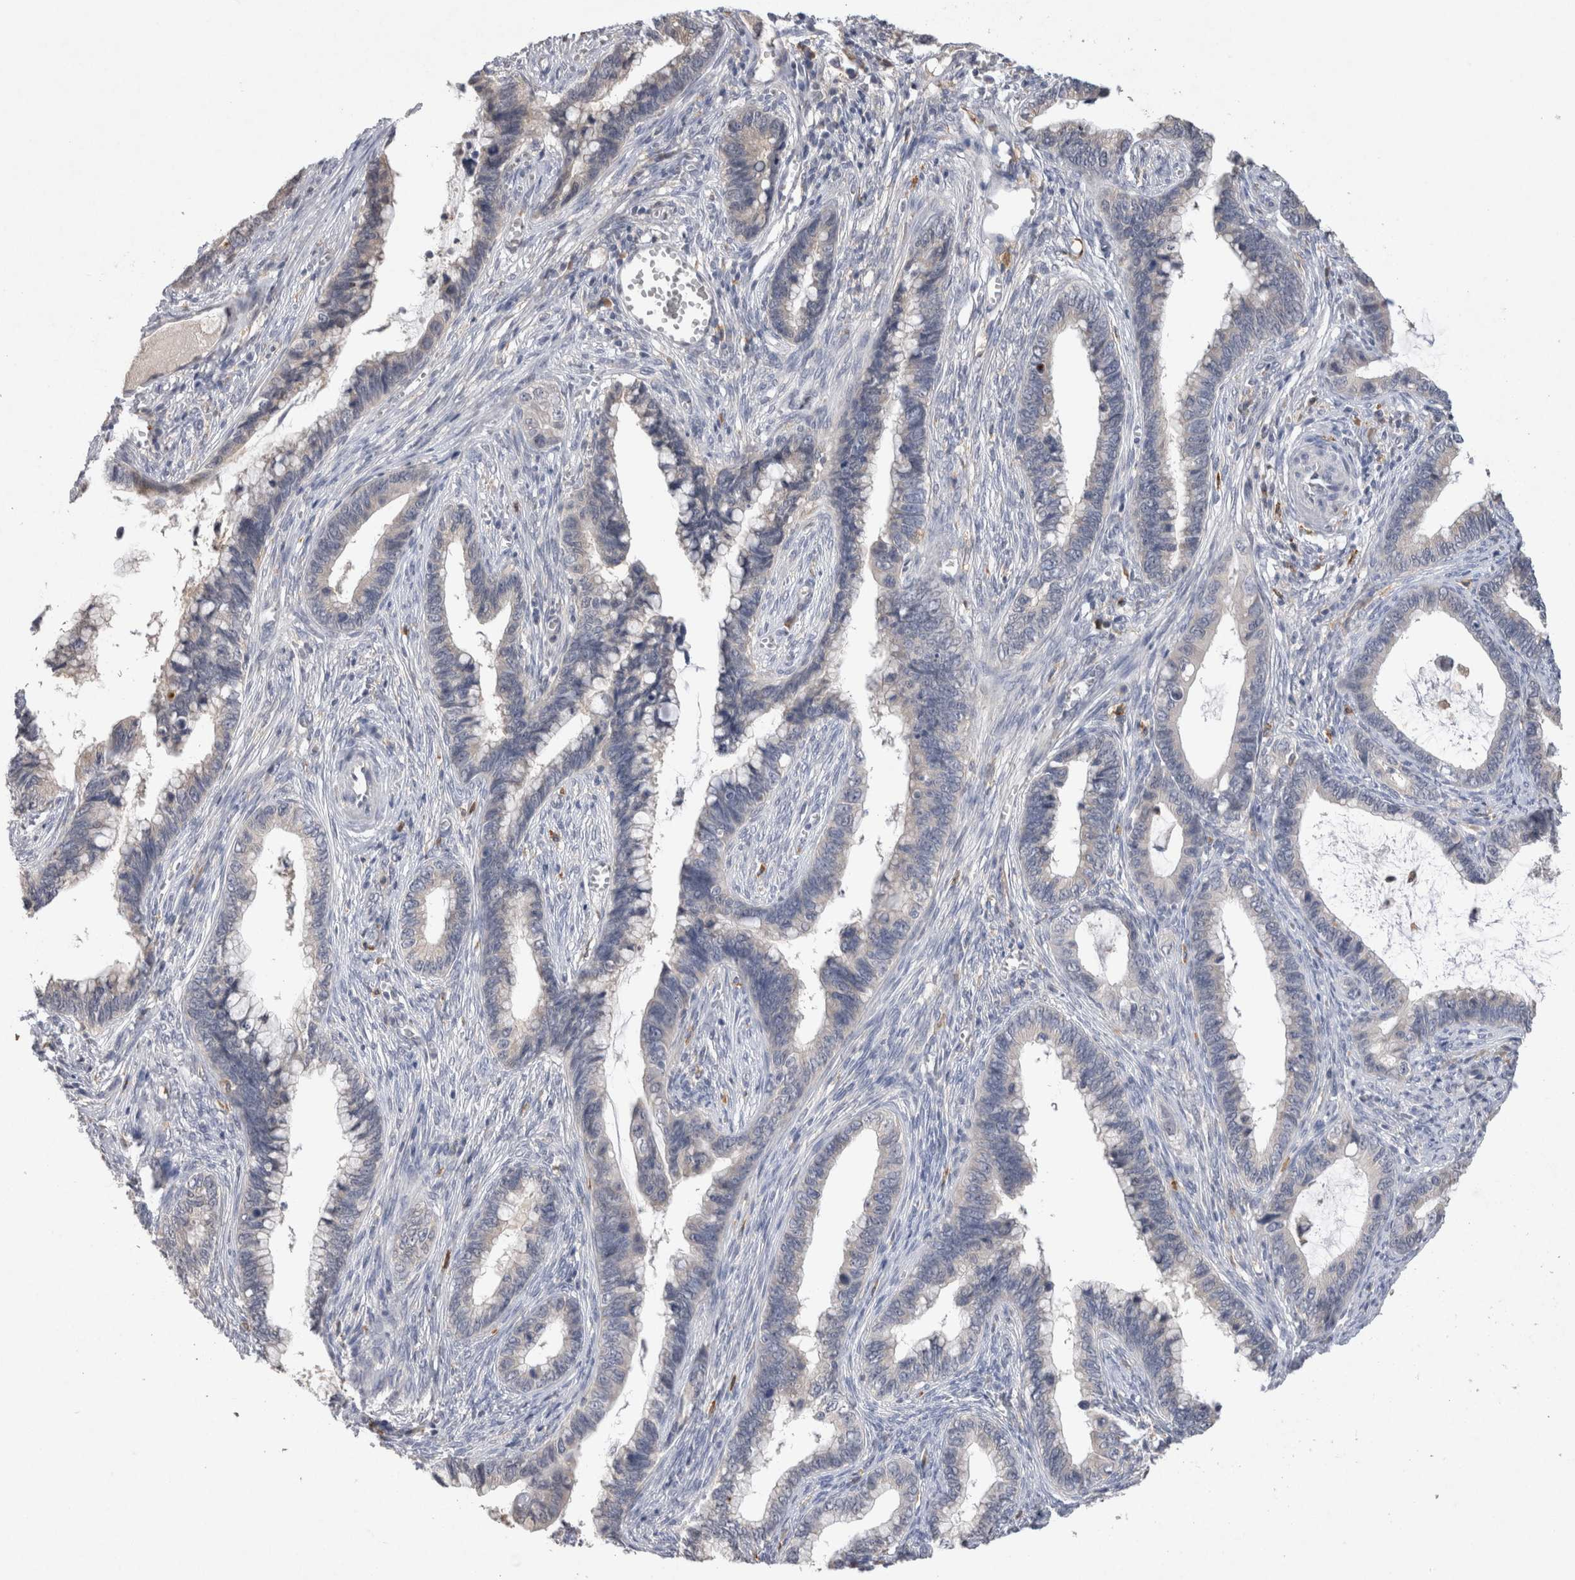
{"staining": {"intensity": "weak", "quantity": "<25%", "location": "cytoplasmic/membranous"}, "tissue": "cervical cancer", "cell_type": "Tumor cells", "image_type": "cancer", "snomed": [{"axis": "morphology", "description": "Adenocarcinoma, NOS"}, {"axis": "topography", "description": "Cervix"}], "caption": "Tumor cells show no significant expression in adenocarcinoma (cervical). The staining was performed using DAB to visualize the protein expression in brown, while the nuclei were stained in blue with hematoxylin (Magnification: 20x).", "gene": "VSIG4", "patient": {"sex": "female", "age": 44}}